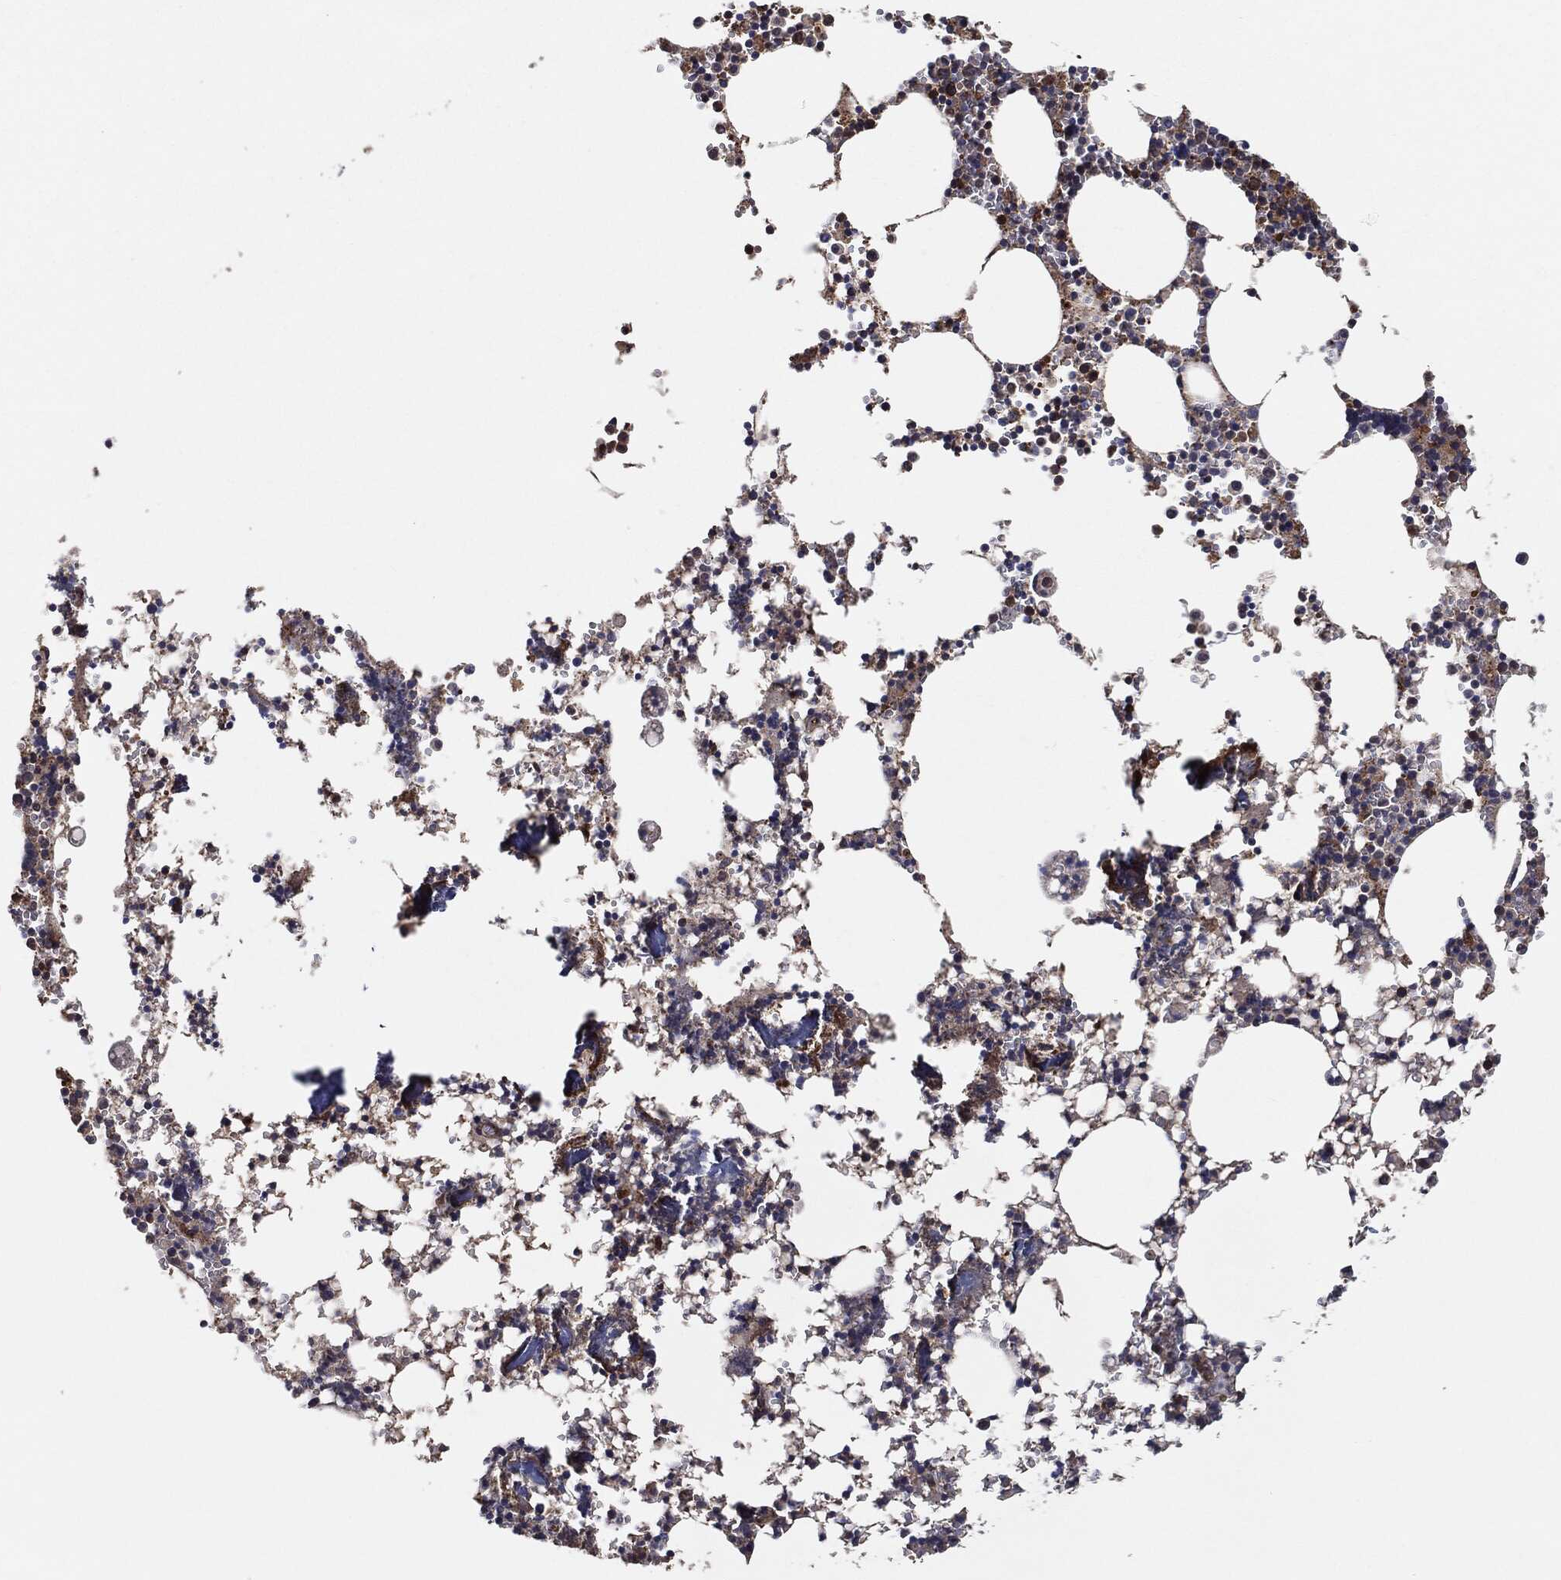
{"staining": {"intensity": "moderate", "quantity": "<25%", "location": "cytoplasmic/membranous"}, "tissue": "bone marrow", "cell_type": "Hematopoietic cells", "image_type": "normal", "snomed": [{"axis": "morphology", "description": "Normal tissue, NOS"}, {"axis": "topography", "description": "Bone marrow"}], "caption": "DAB immunohistochemical staining of normal bone marrow reveals moderate cytoplasmic/membranous protein staining in approximately <25% of hematopoietic cells.", "gene": "CTNNA1", "patient": {"sex": "female", "age": 64}}